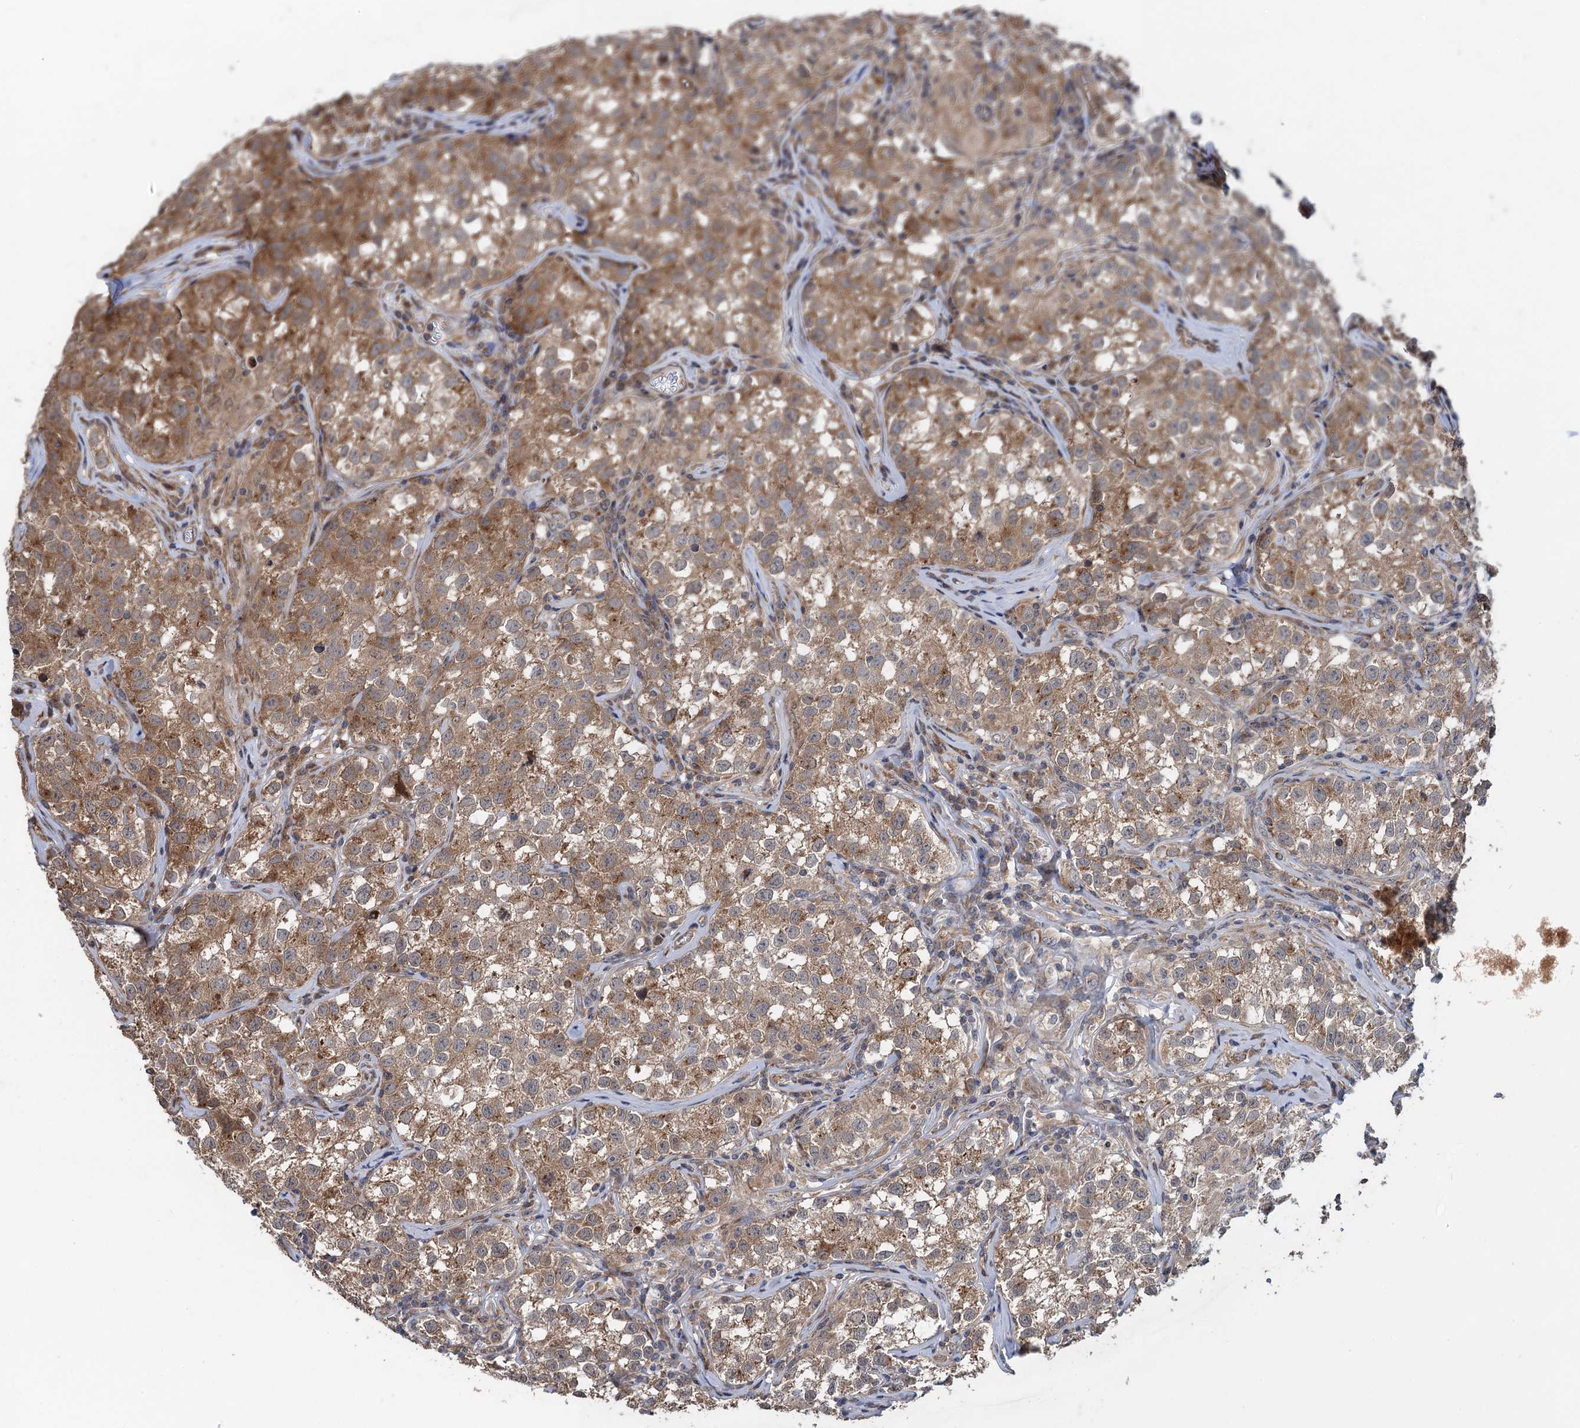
{"staining": {"intensity": "moderate", "quantity": ">75%", "location": "cytoplasmic/membranous"}, "tissue": "testis cancer", "cell_type": "Tumor cells", "image_type": "cancer", "snomed": [{"axis": "morphology", "description": "Seminoma, NOS"}, {"axis": "morphology", "description": "Carcinoma, Embryonal, NOS"}, {"axis": "topography", "description": "Testis"}], "caption": "IHC photomicrograph of neoplastic tissue: testis seminoma stained using immunohistochemistry (IHC) exhibits medium levels of moderate protein expression localized specifically in the cytoplasmic/membranous of tumor cells, appearing as a cytoplasmic/membranous brown color.", "gene": "HAUS1", "patient": {"sex": "male", "age": 43}}